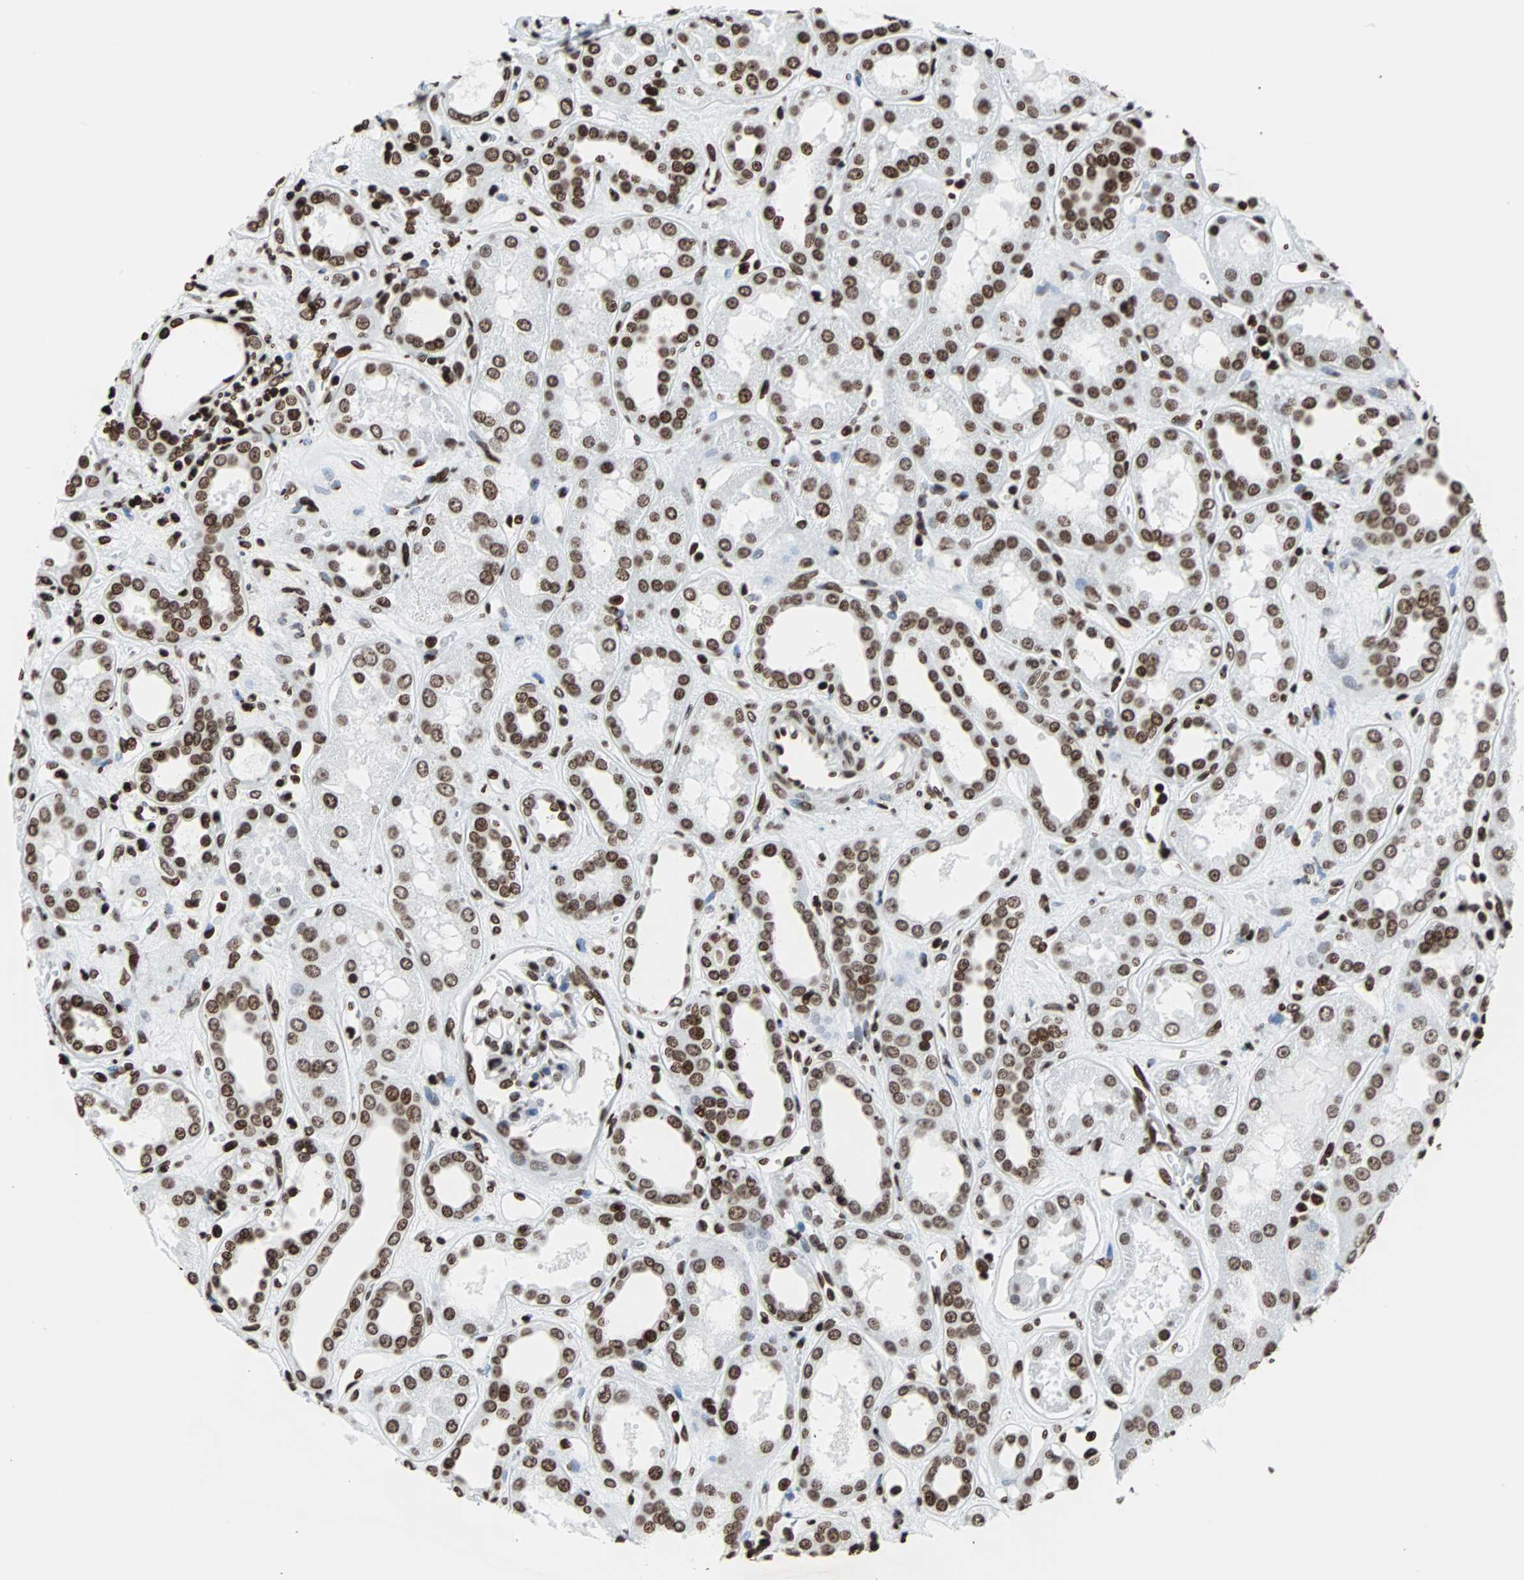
{"staining": {"intensity": "strong", "quantity": "25%-75%", "location": "nuclear"}, "tissue": "kidney", "cell_type": "Cells in glomeruli", "image_type": "normal", "snomed": [{"axis": "morphology", "description": "Normal tissue, NOS"}, {"axis": "topography", "description": "Kidney"}], "caption": "Human kidney stained with a brown dye displays strong nuclear positive positivity in about 25%-75% of cells in glomeruli.", "gene": "H2BC18", "patient": {"sex": "male", "age": 59}}